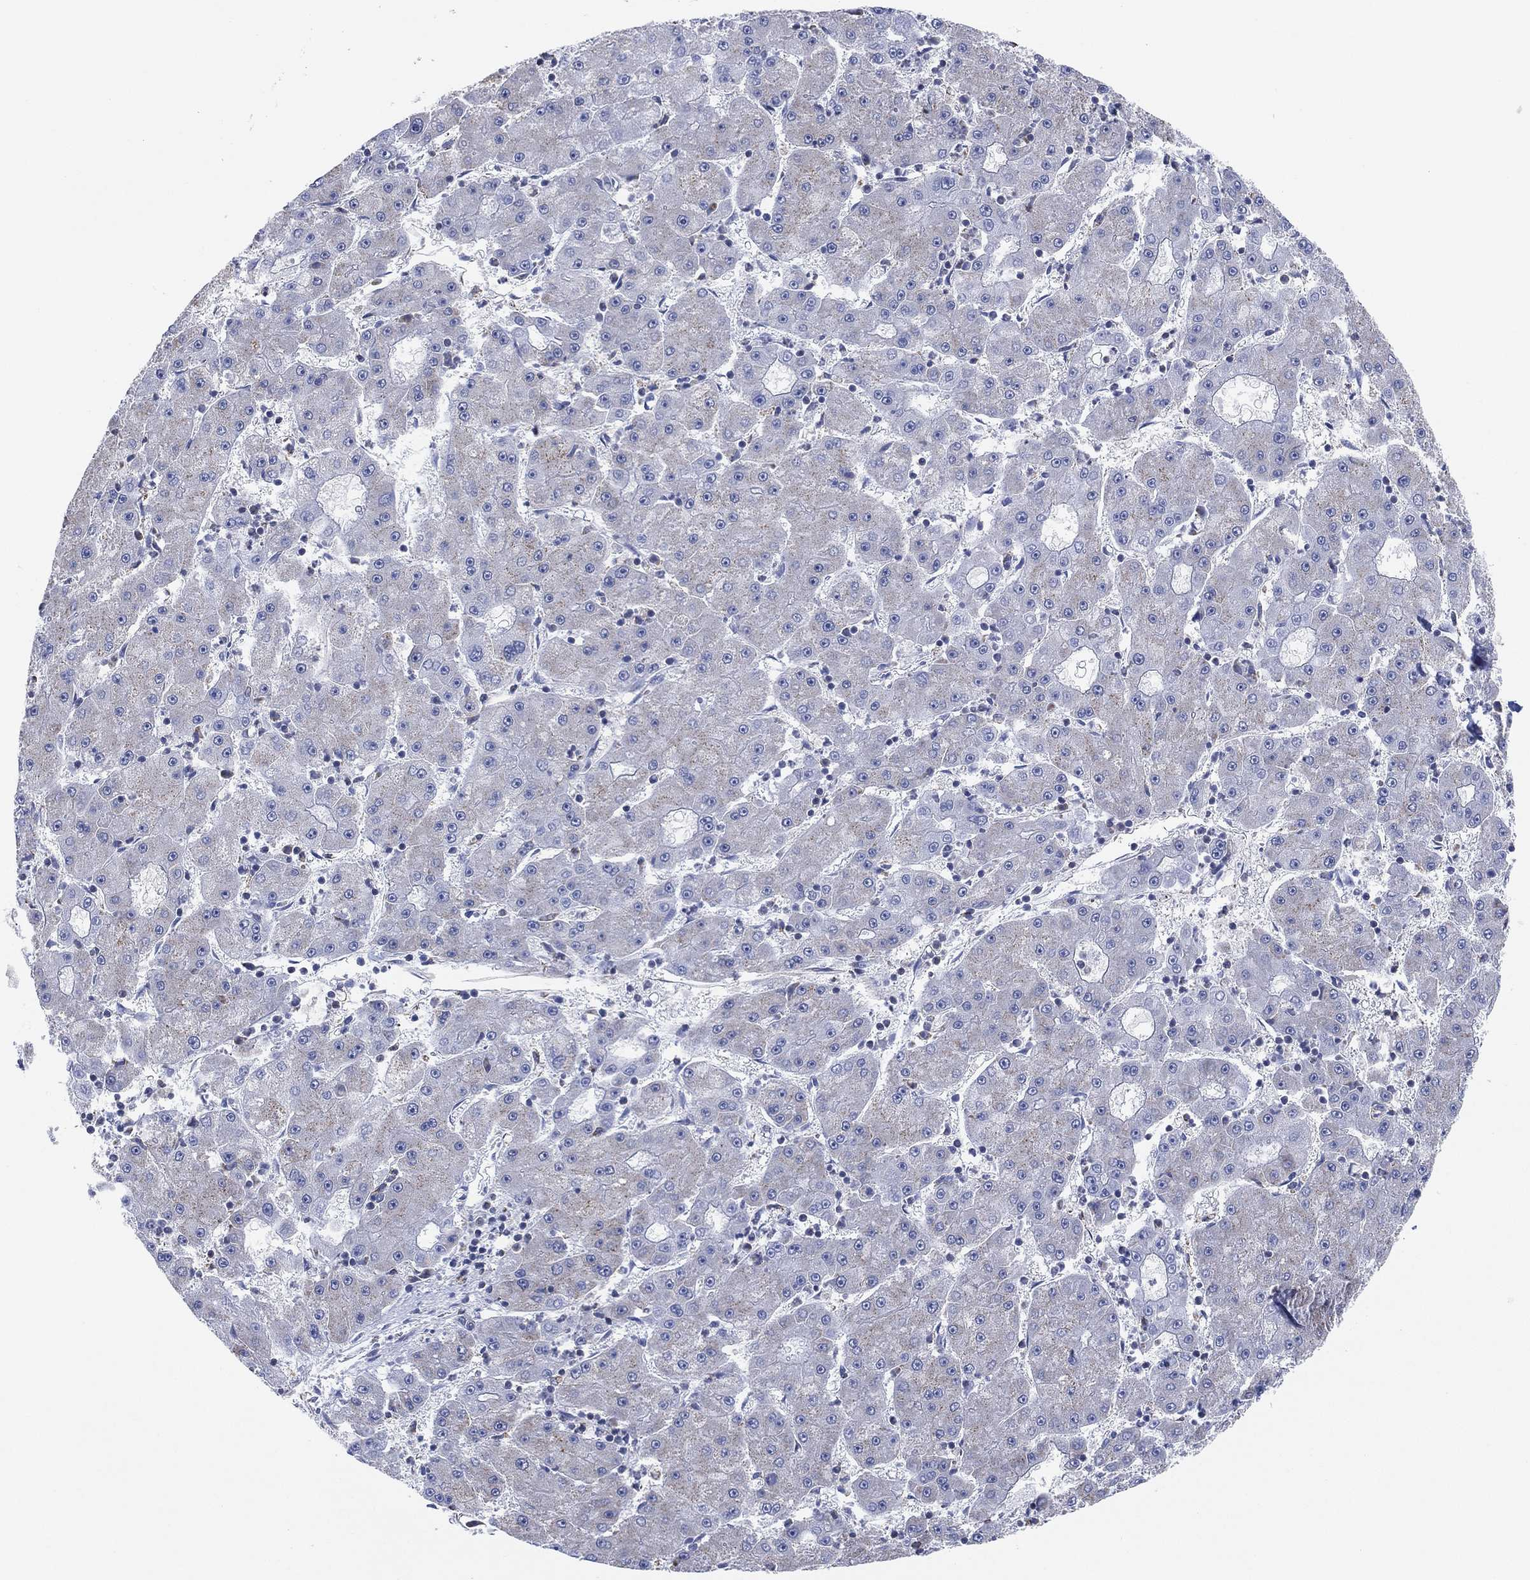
{"staining": {"intensity": "negative", "quantity": "none", "location": "none"}, "tissue": "liver cancer", "cell_type": "Tumor cells", "image_type": "cancer", "snomed": [{"axis": "morphology", "description": "Carcinoma, Hepatocellular, NOS"}, {"axis": "topography", "description": "Liver"}], "caption": "An IHC image of liver cancer (hepatocellular carcinoma) is shown. There is no staining in tumor cells of liver cancer (hepatocellular carcinoma). (Stains: DAB (3,3'-diaminobenzidine) immunohistochemistry with hematoxylin counter stain, Microscopy: brightfield microscopy at high magnification).", "gene": "CFTR", "patient": {"sex": "male", "age": 73}}